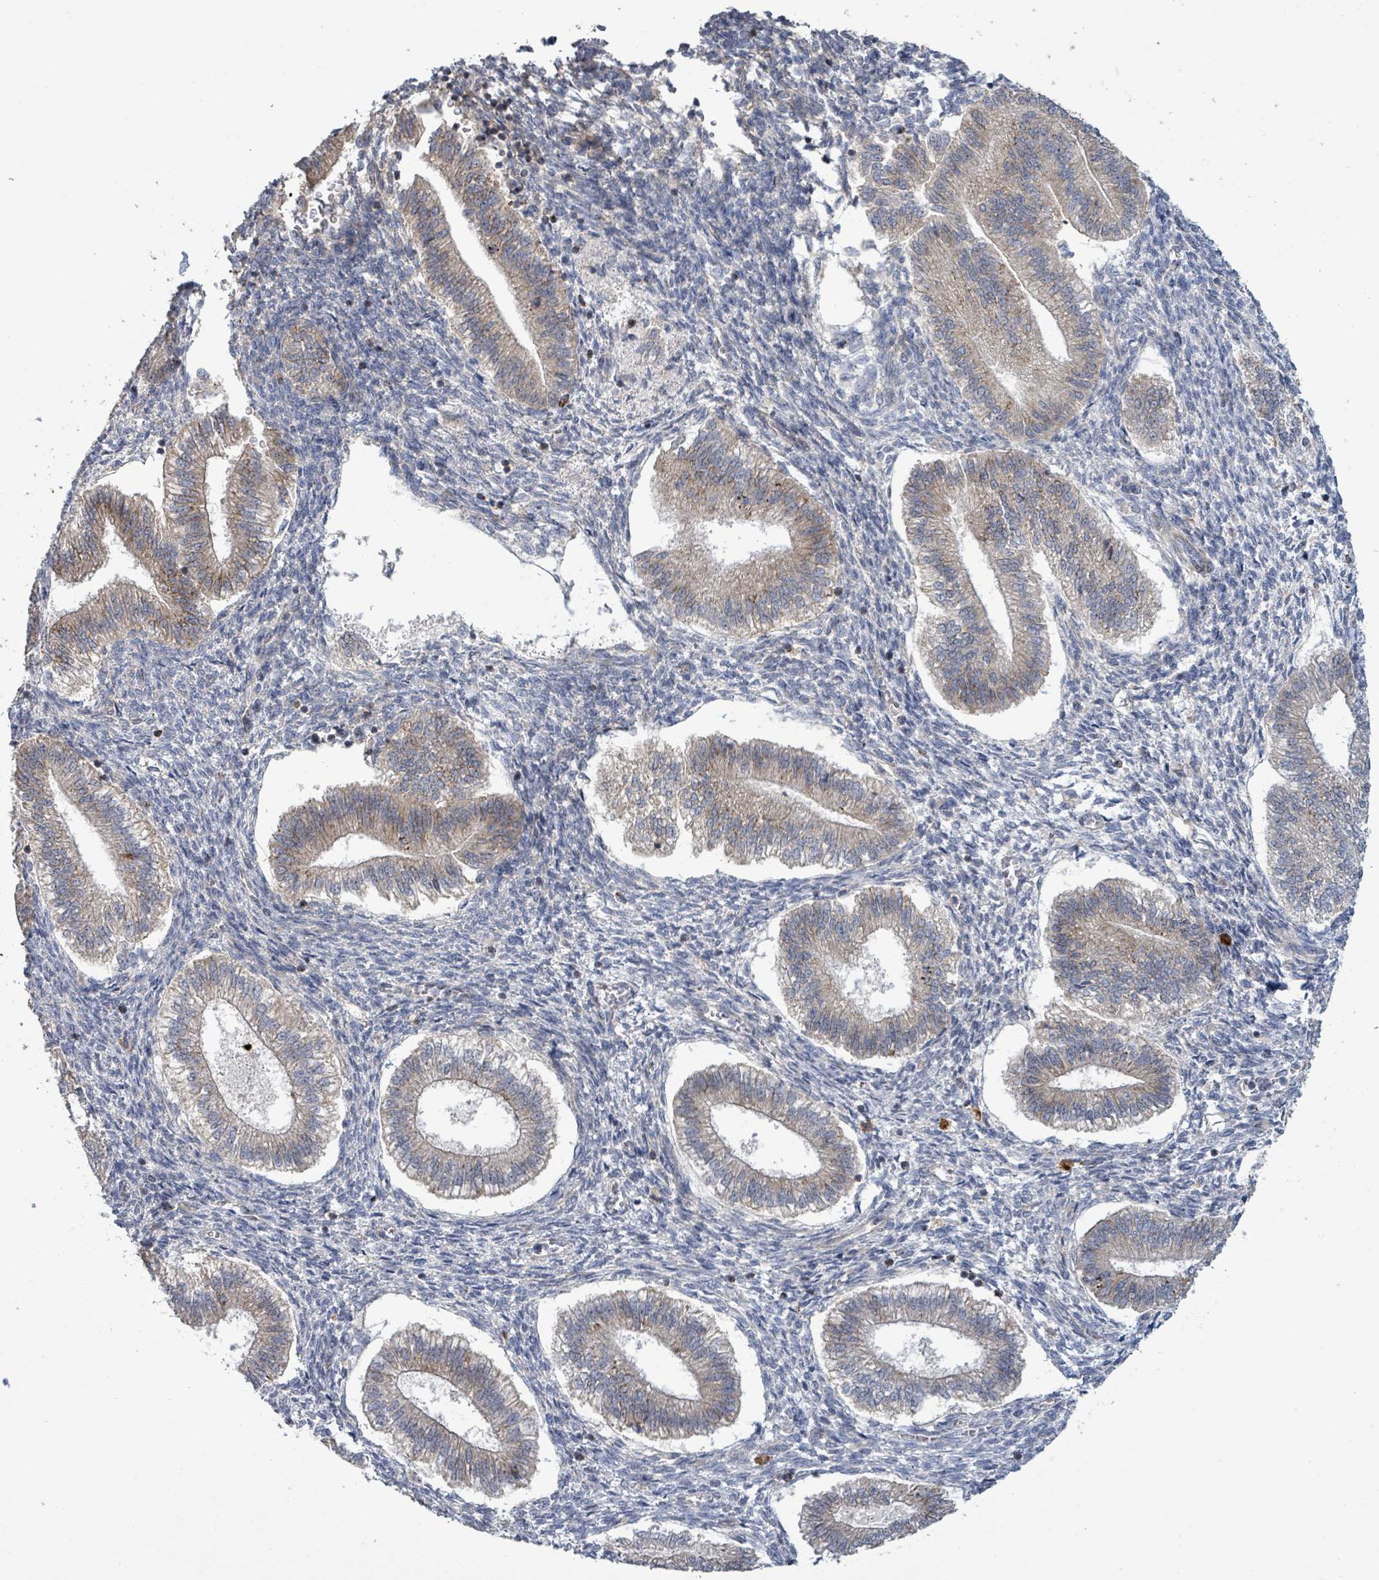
{"staining": {"intensity": "negative", "quantity": "none", "location": "none"}, "tissue": "endometrium", "cell_type": "Cells in endometrial stroma", "image_type": "normal", "snomed": [{"axis": "morphology", "description": "Normal tissue, NOS"}, {"axis": "topography", "description": "Endometrium"}], "caption": "Immunohistochemistry of normal endometrium demonstrates no expression in cells in endometrial stroma.", "gene": "LILRA4", "patient": {"sex": "female", "age": 25}}